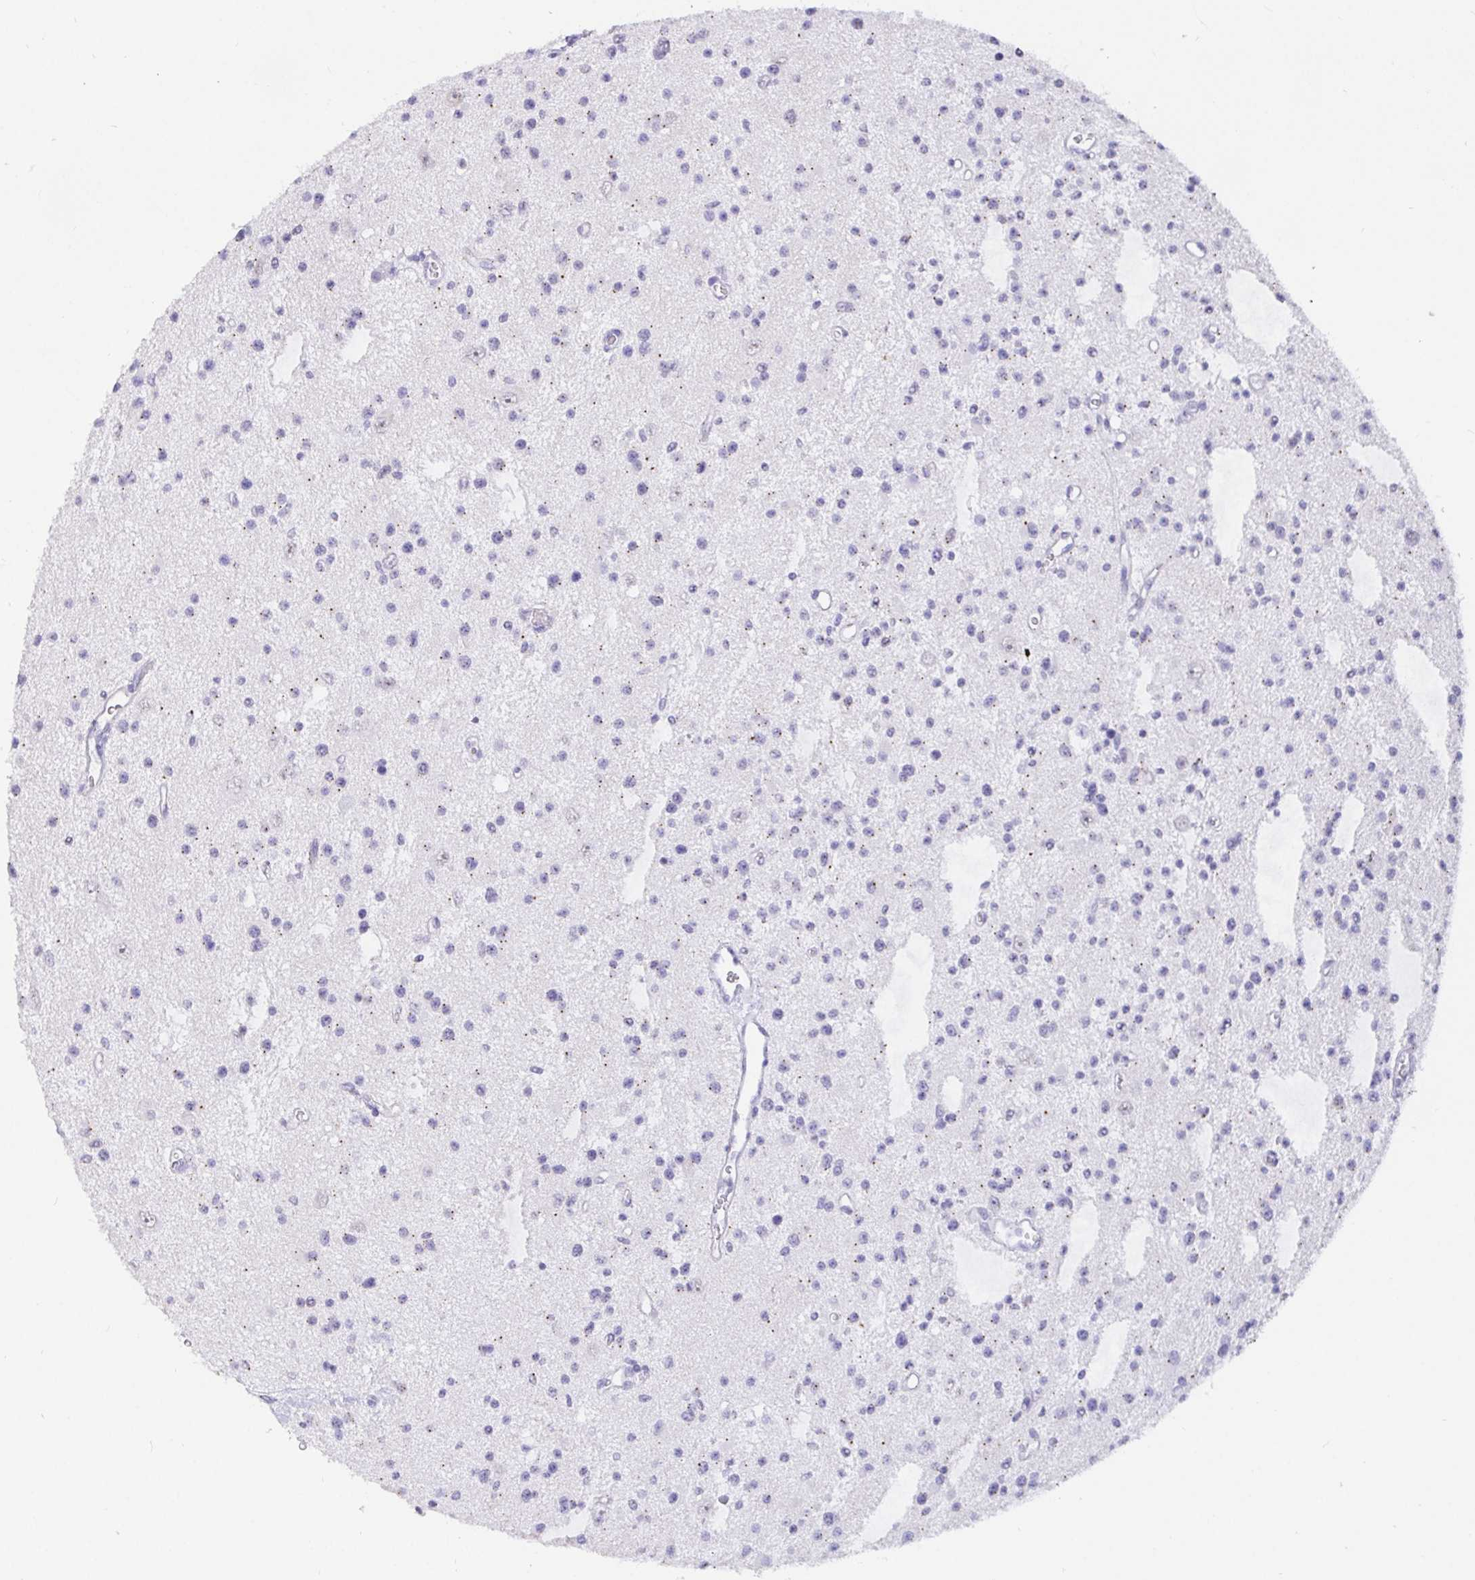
{"staining": {"intensity": "negative", "quantity": "none", "location": "none"}, "tissue": "glioma", "cell_type": "Tumor cells", "image_type": "cancer", "snomed": [{"axis": "morphology", "description": "Glioma, malignant, Low grade"}, {"axis": "topography", "description": "Brain"}], "caption": "Glioma was stained to show a protein in brown. There is no significant expression in tumor cells.", "gene": "EZHIP", "patient": {"sex": "male", "age": 43}}